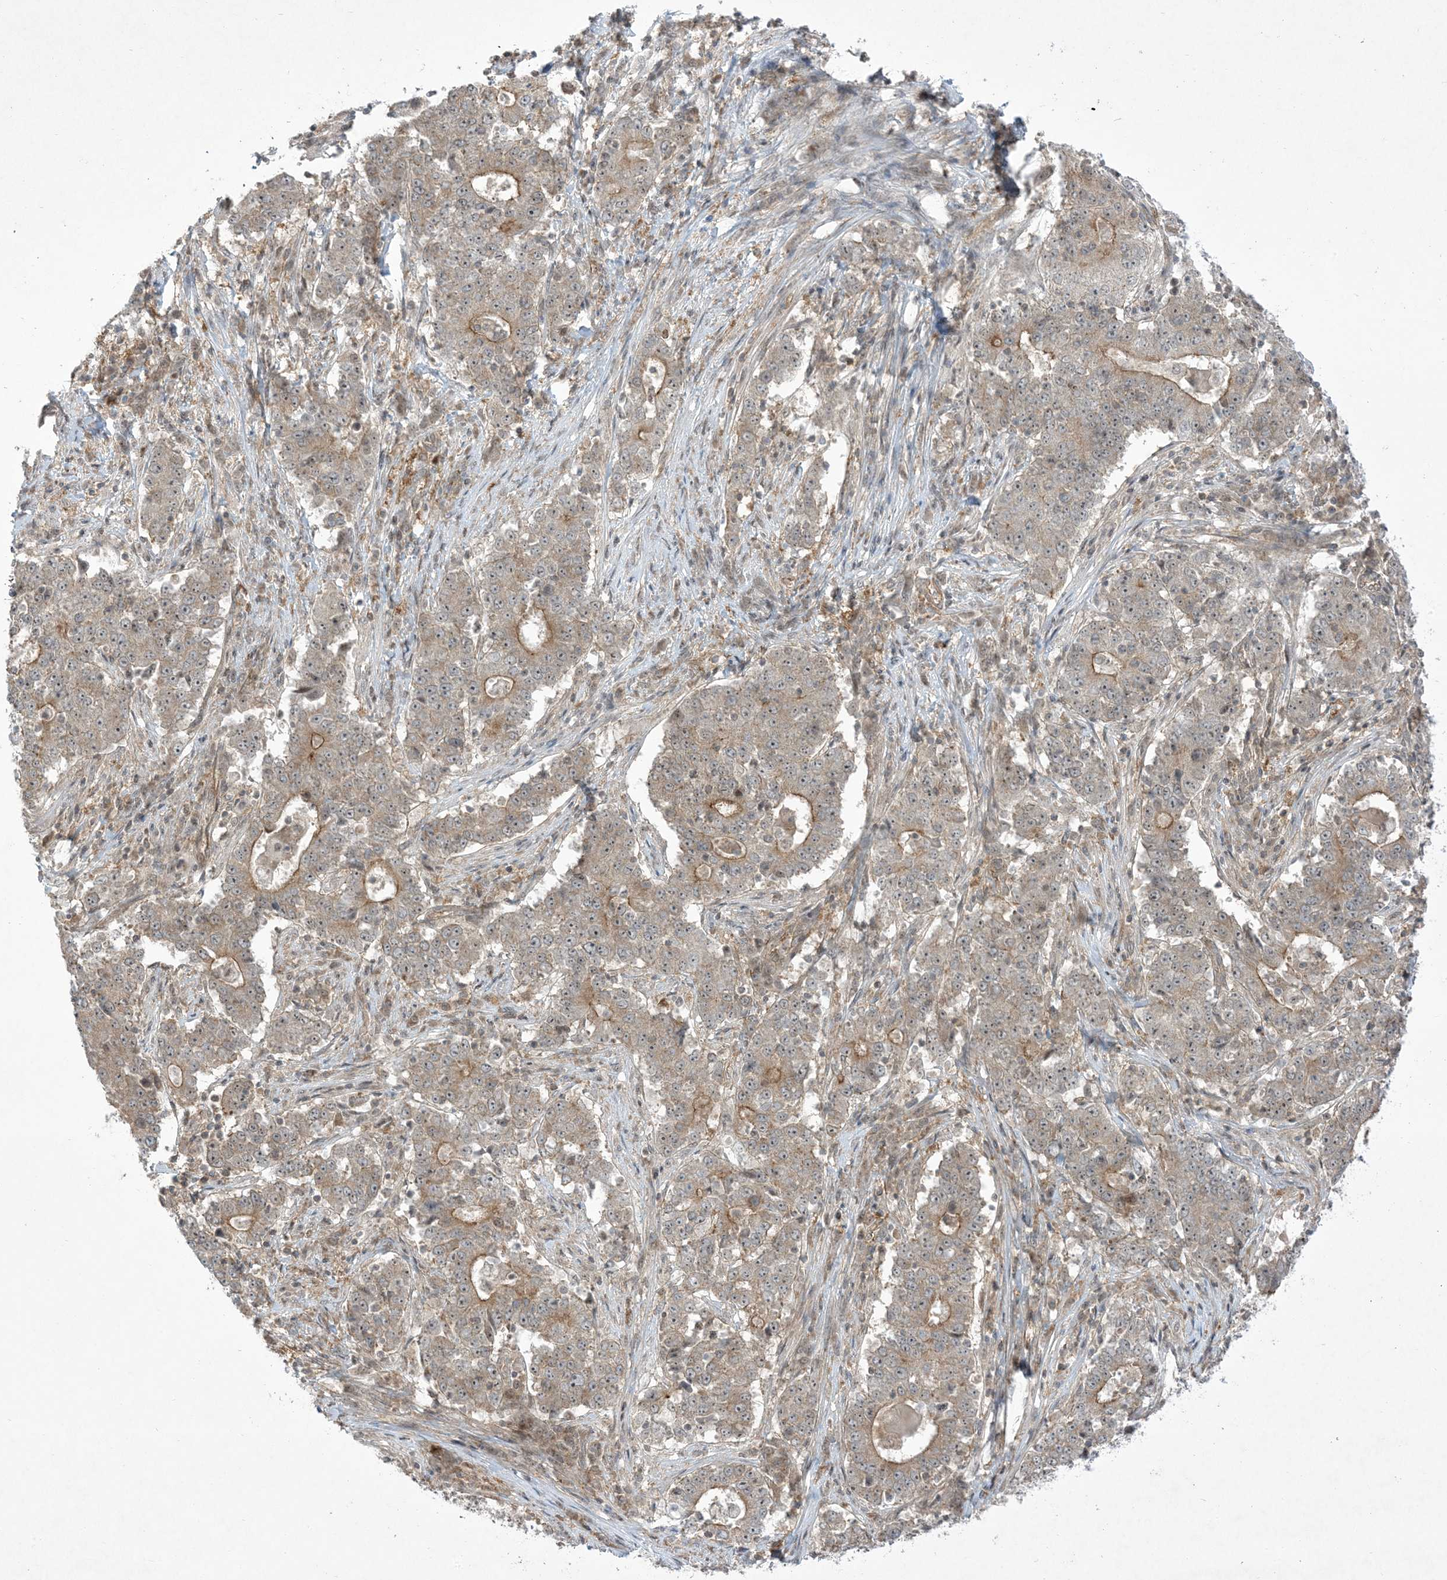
{"staining": {"intensity": "moderate", "quantity": ">75%", "location": "cytoplasmic/membranous,nuclear"}, "tissue": "stomach cancer", "cell_type": "Tumor cells", "image_type": "cancer", "snomed": [{"axis": "morphology", "description": "Adenocarcinoma, NOS"}, {"axis": "topography", "description": "Stomach"}], "caption": "Tumor cells exhibit medium levels of moderate cytoplasmic/membranous and nuclear staining in approximately >75% of cells in adenocarcinoma (stomach).", "gene": "SOGA3", "patient": {"sex": "male", "age": 59}}